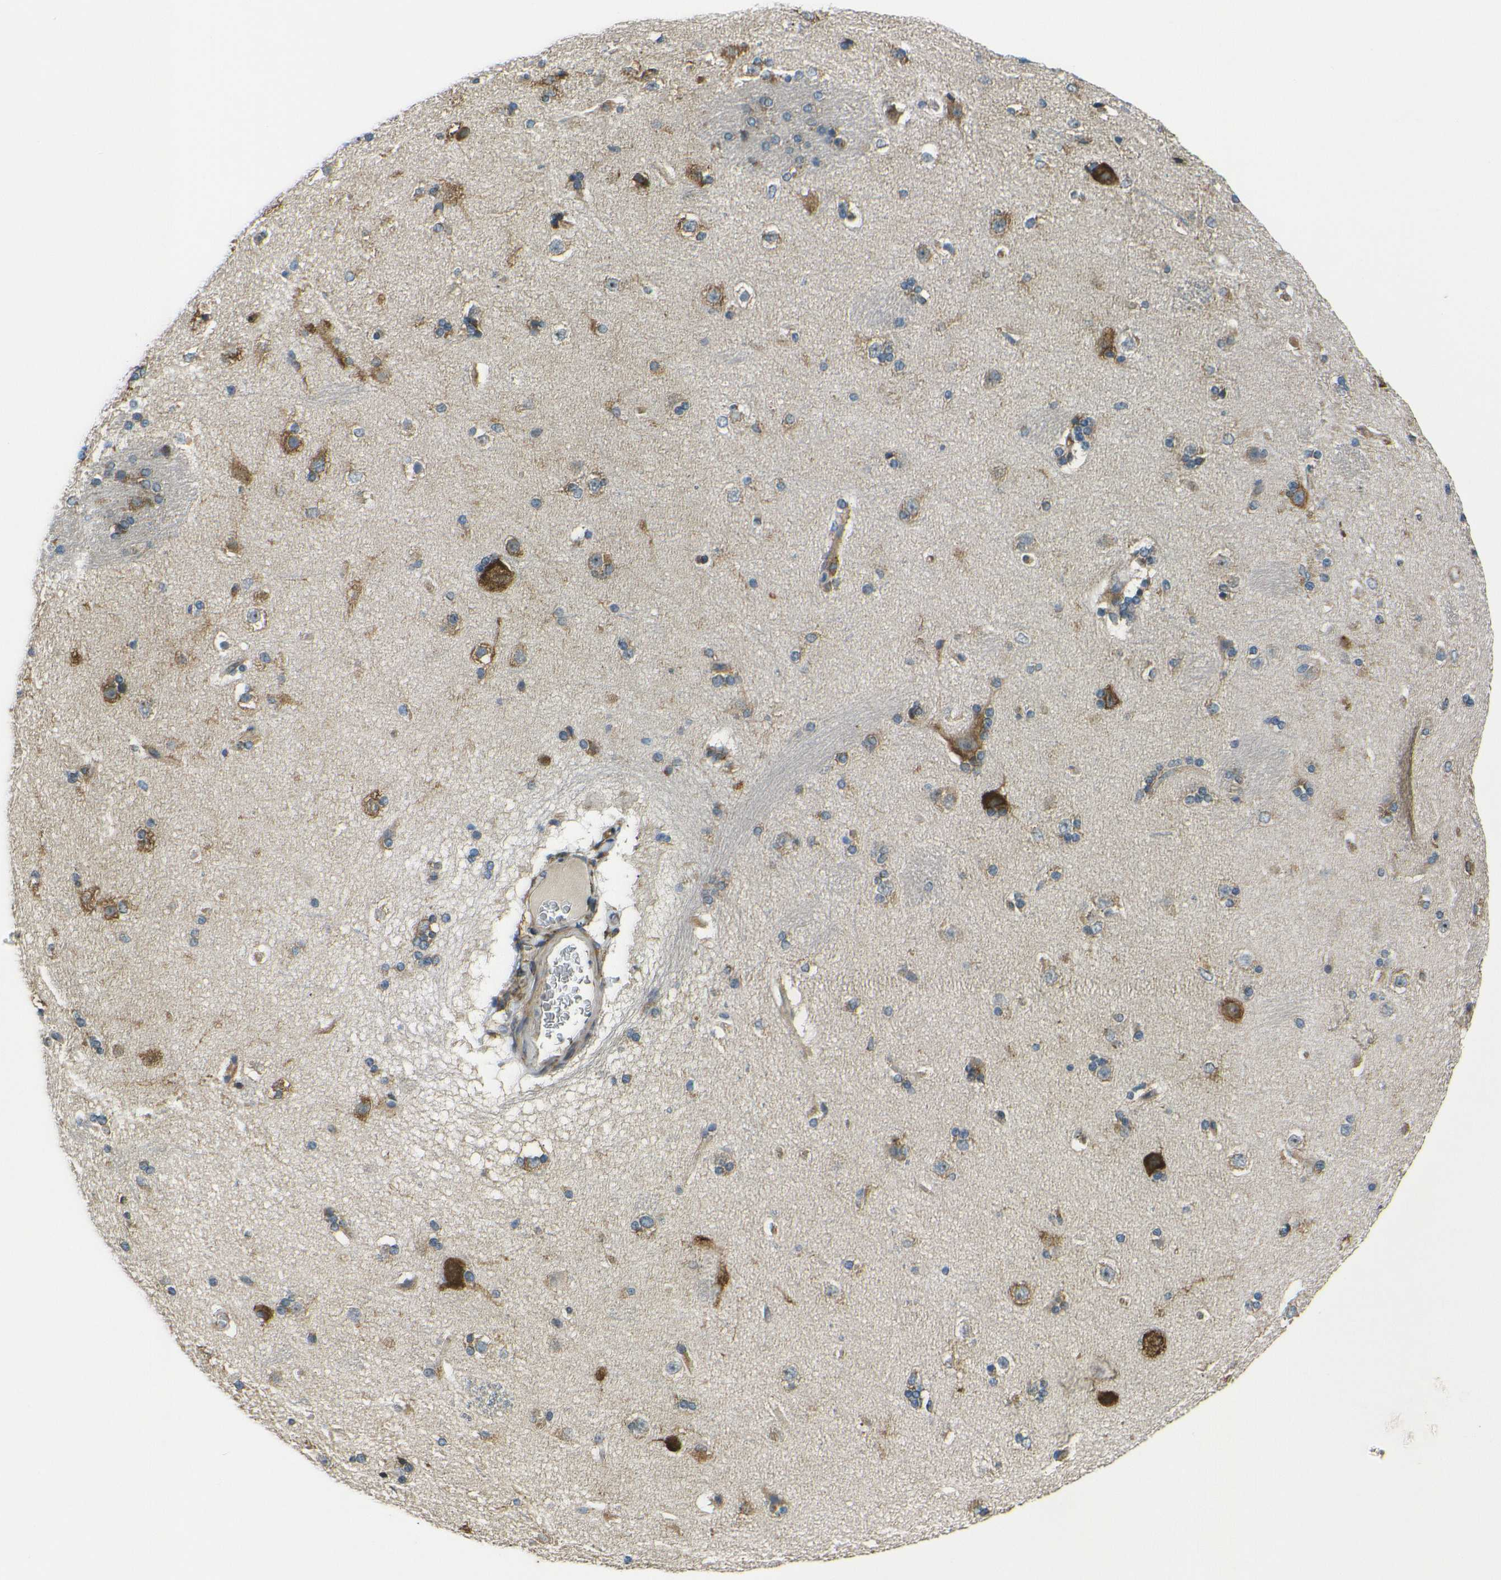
{"staining": {"intensity": "moderate", "quantity": "25%-75%", "location": "cytoplasmic/membranous"}, "tissue": "caudate", "cell_type": "Glial cells", "image_type": "normal", "snomed": [{"axis": "morphology", "description": "Normal tissue, NOS"}, {"axis": "topography", "description": "Lateral ventricle wall"}], "caption": "This is an image of immunohistochemistry staining of normal caudate, which shows moderate positivity in the cytoplasmic/membranous of glial cells.", "gene": "RPSA", "patient": {"sex": "female", "age": 19}}